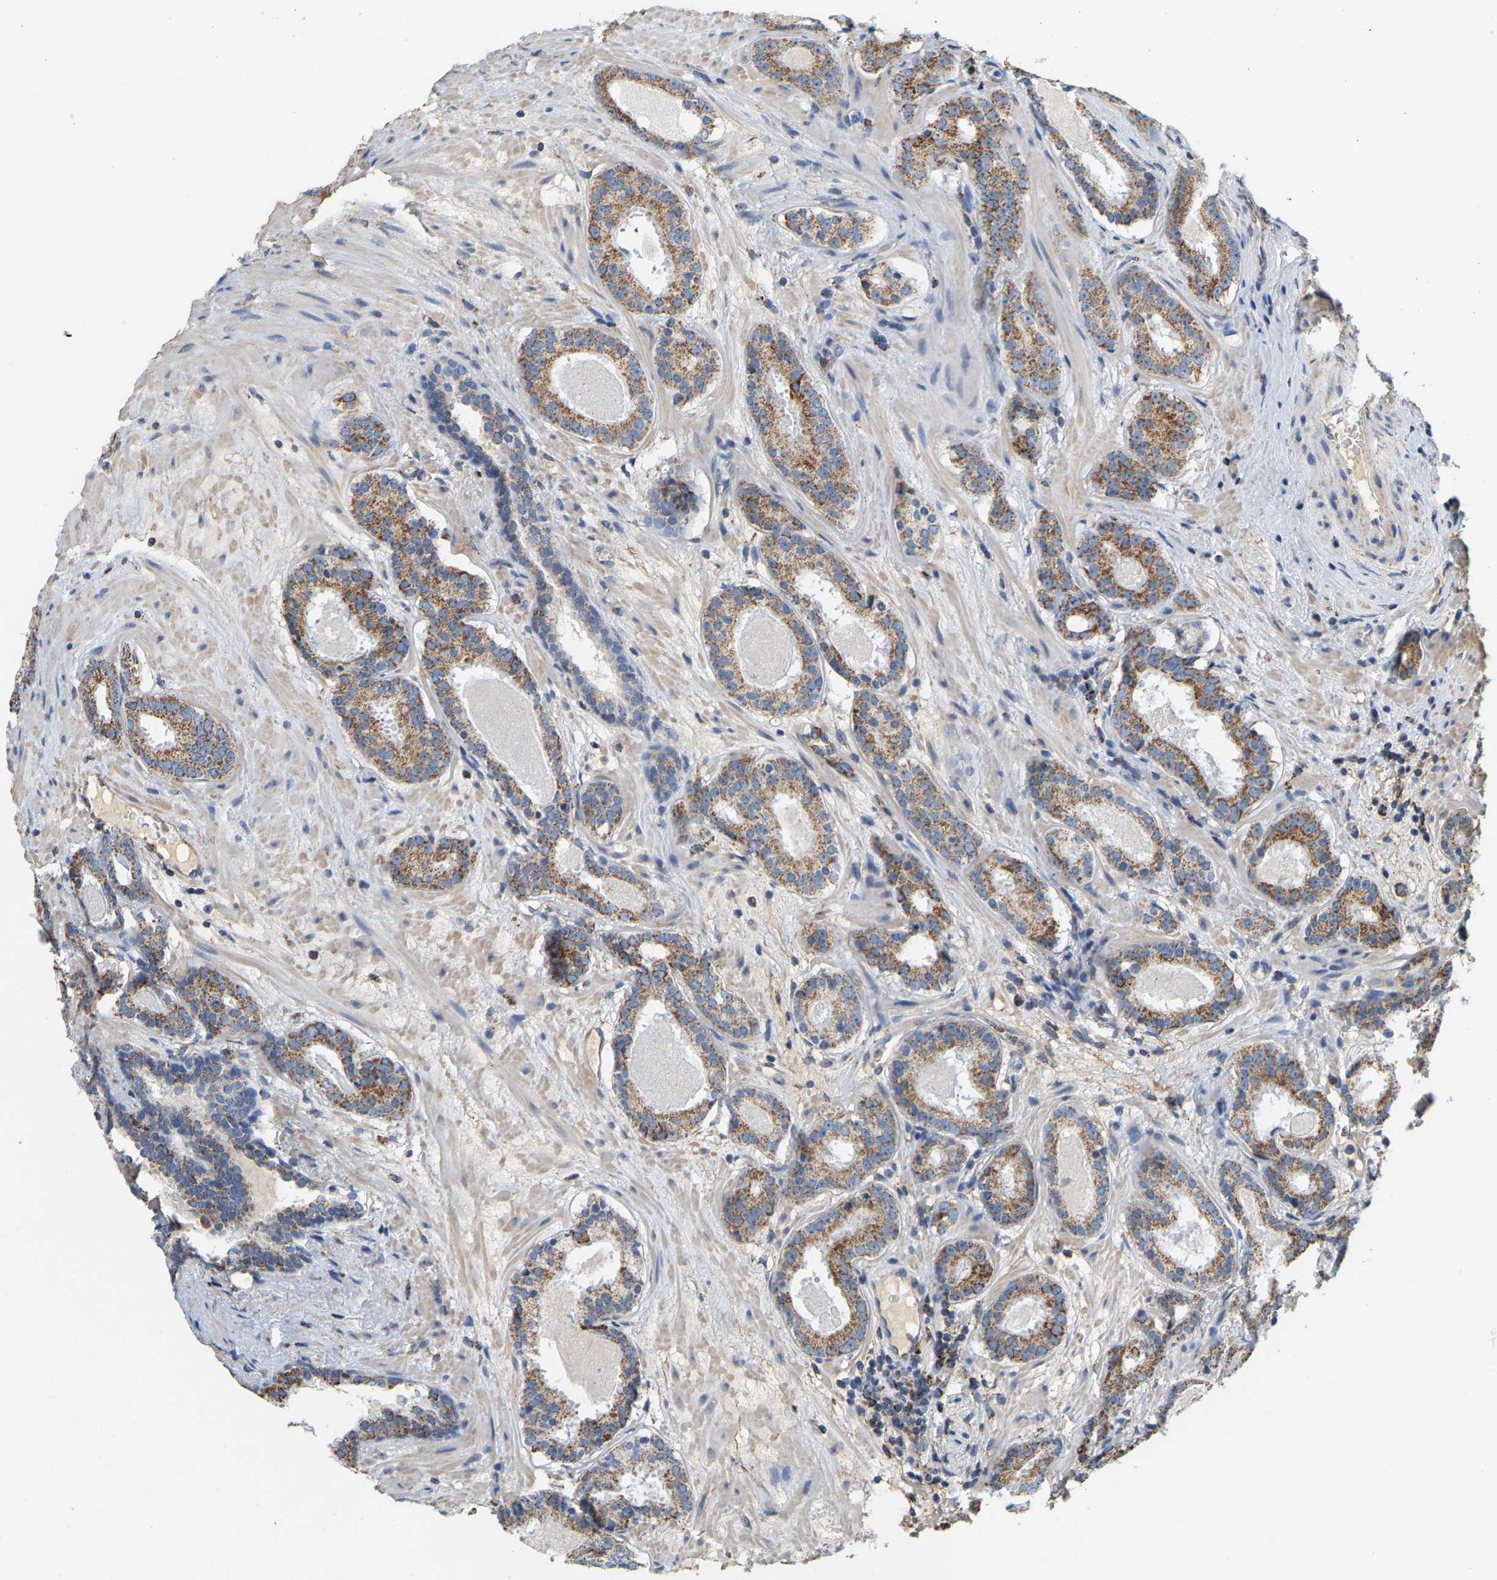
{"staining": {"intensity": "moderate", "quantity": ">75%", "location": "cytoplasmic/membranous"}, "tissue": "prostate cancer", "cell_type": "Tumor cells", "image_type": "cancer", "snomed": [{"axis": "morphology", "description": "Adenocarcinoma, Low grade"}, {"axis": "topography", "description": "Prostate"}], "caption": "Immunohistochemistry (IHC) histopathology image of neoplastic tissue: human prostate cancer stained using immunohistochemistry (IHC) displays medium levels of moderate protein expression localized specifically in the cytoplasmic/membranous of tumor cells, appearing as a cytoplasmic/membranous brown color.", "gene": "SHMT2", "patient": {"sex": "male", "age": 69}}